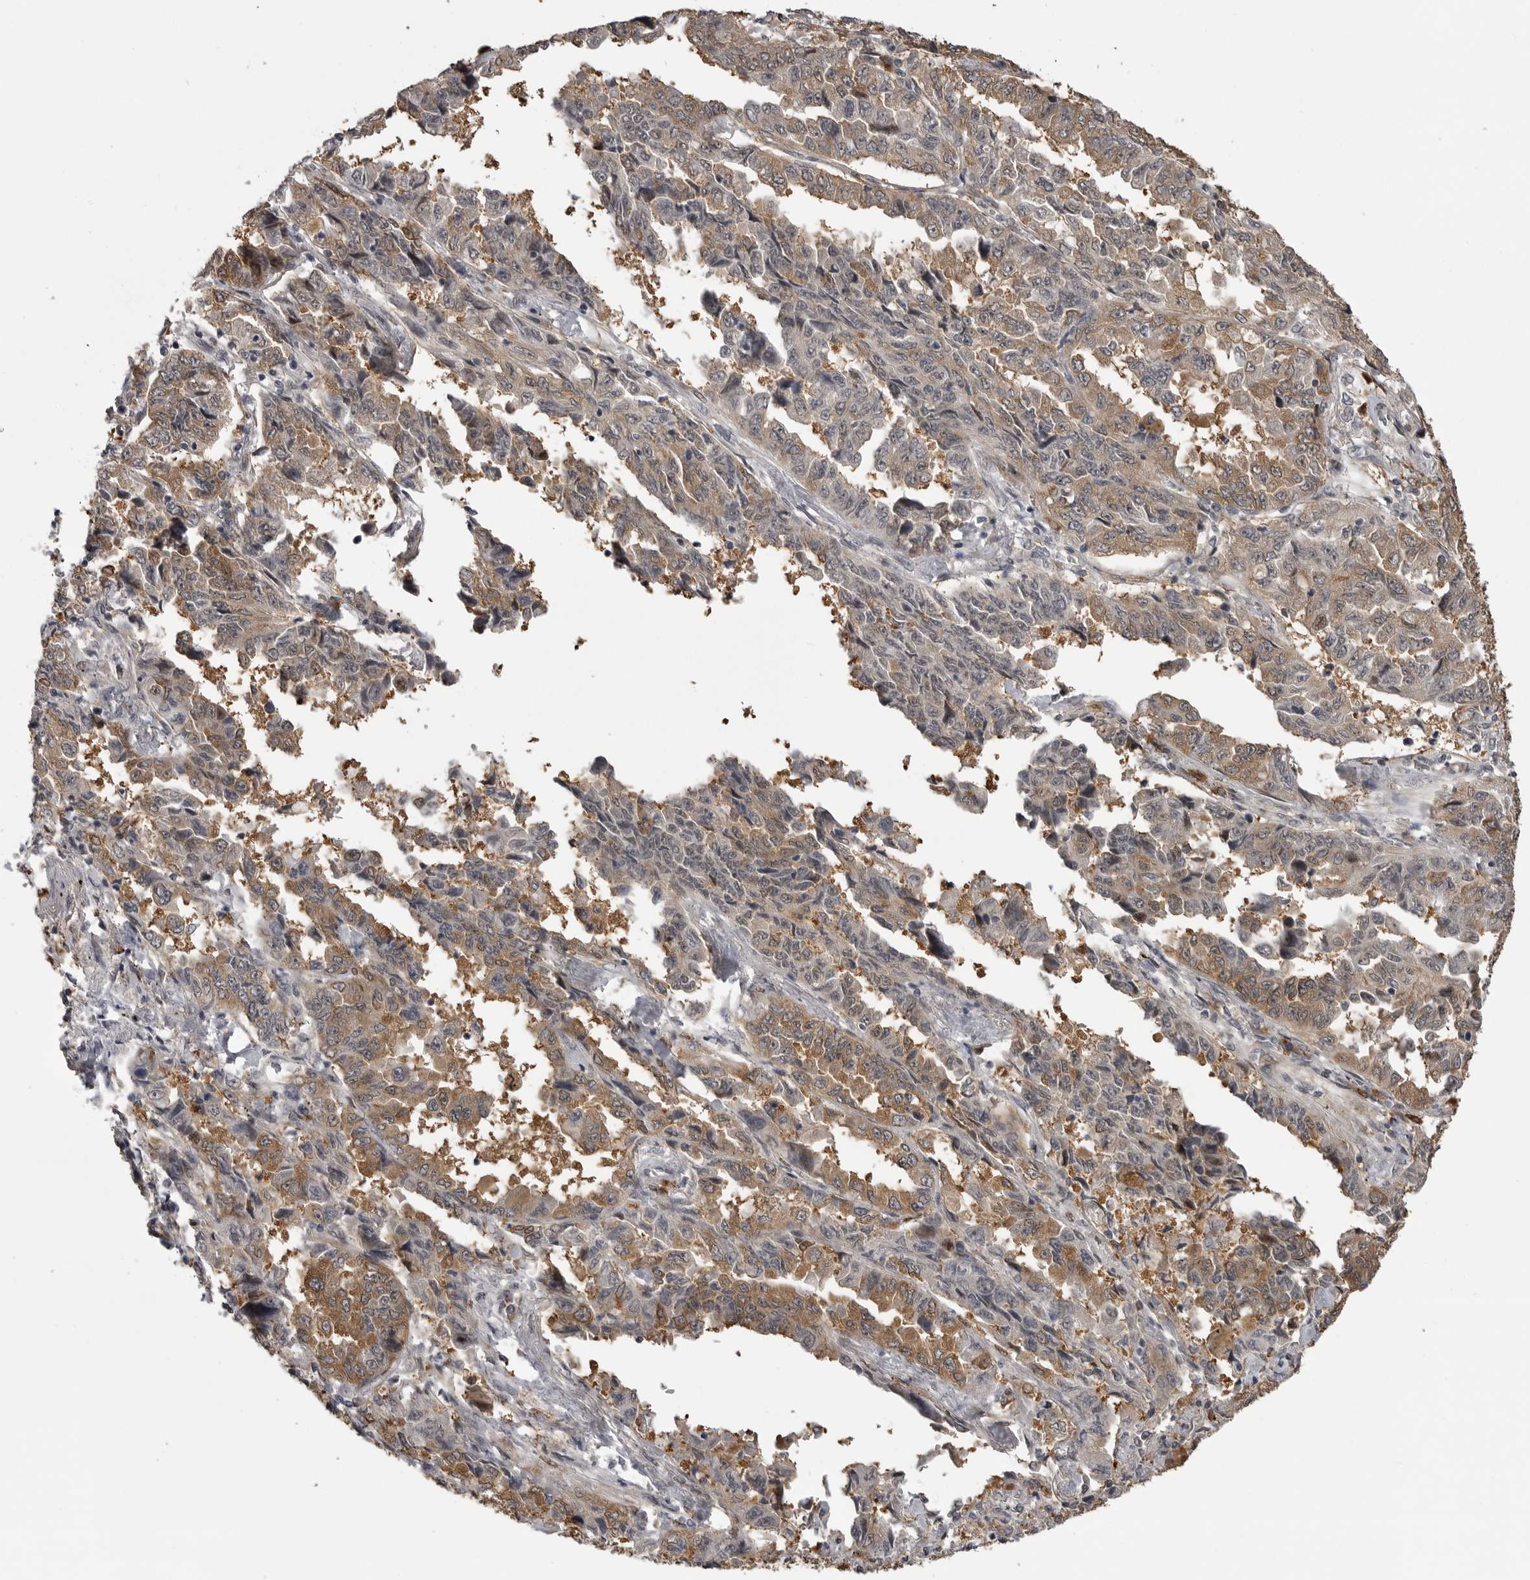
{"staining": {"intensity": "moderate", "quantity": "25%-75%", "location": "cytoplasmic/membranous"}, "tissue": "lung cancer", "cell_type": "Tumor cells", "image_type": "cancer", "snomed": [{"axis": "morphology", "description": "Adenocarcinoma, NOS"}, {"axis": "topography", "description": "Lung"}], "caption": "Protein analysis of lung cancer tissue displays moderate cytoplasmic/membranous positivity in about 25%-75% of tumor cells. (DAB = brown stain, brightfield microscopy at high magnification).", "gene": "SNX16", "patient": {"sex": "female", "age": 51}}